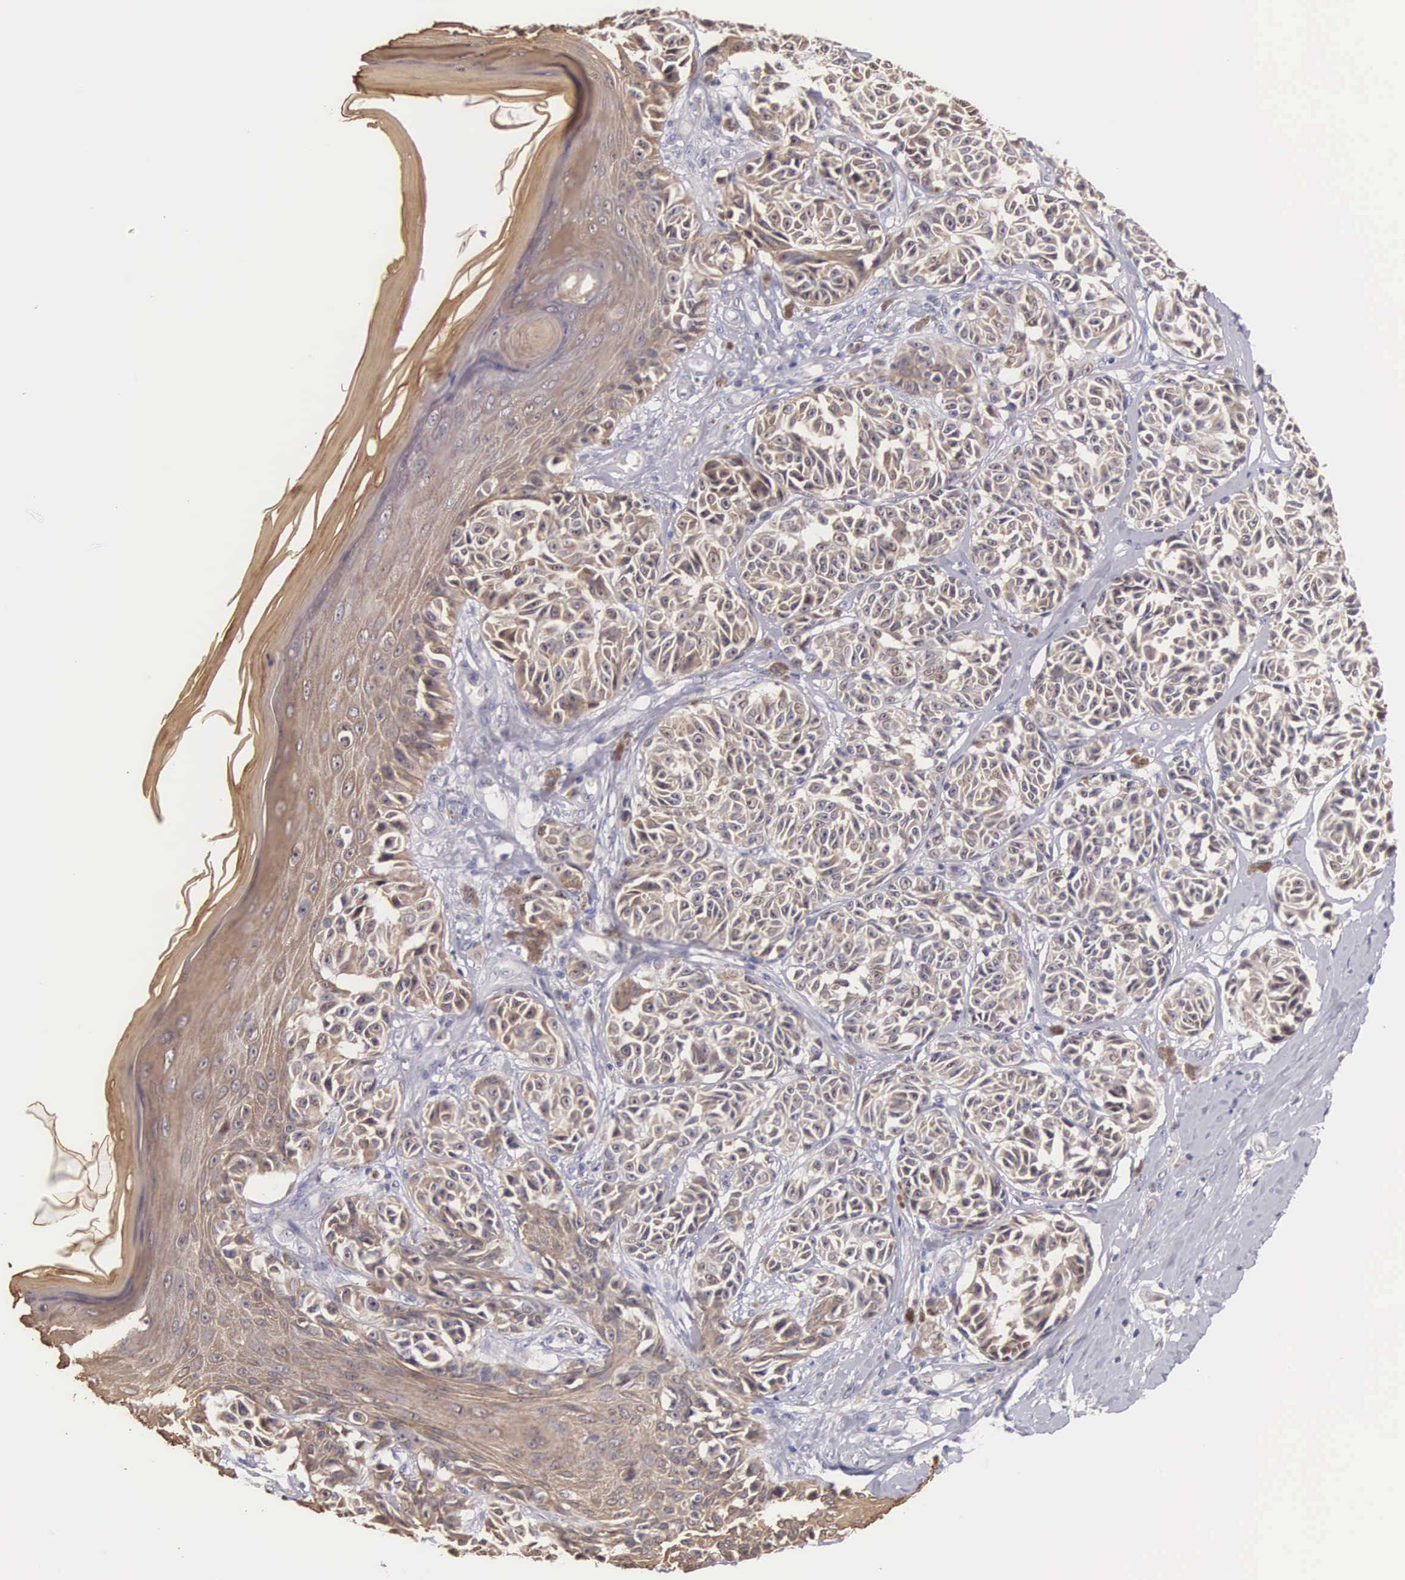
{"staining": {"intensity": "moderate", "quantity": ">75%", "location": "cytoplasmic/membranous"}, "tissue": "melanoma", "cell_type": "Tumor cells", "image_type": "cancer", "snomed": [{"axis": "morphology", "description": "Malignant melanoma, NOS"}, {"axis": "topography", "description": "Skin"}], "caption": "This is a micrograph of immunohistochemistry (IHC) staining of malignant melanoma, which shows moderate positivity in the cytoplasmic/membranous of tumor cells.", "gene": "PIR", "patient": {"sex": "male", "age": 49}}